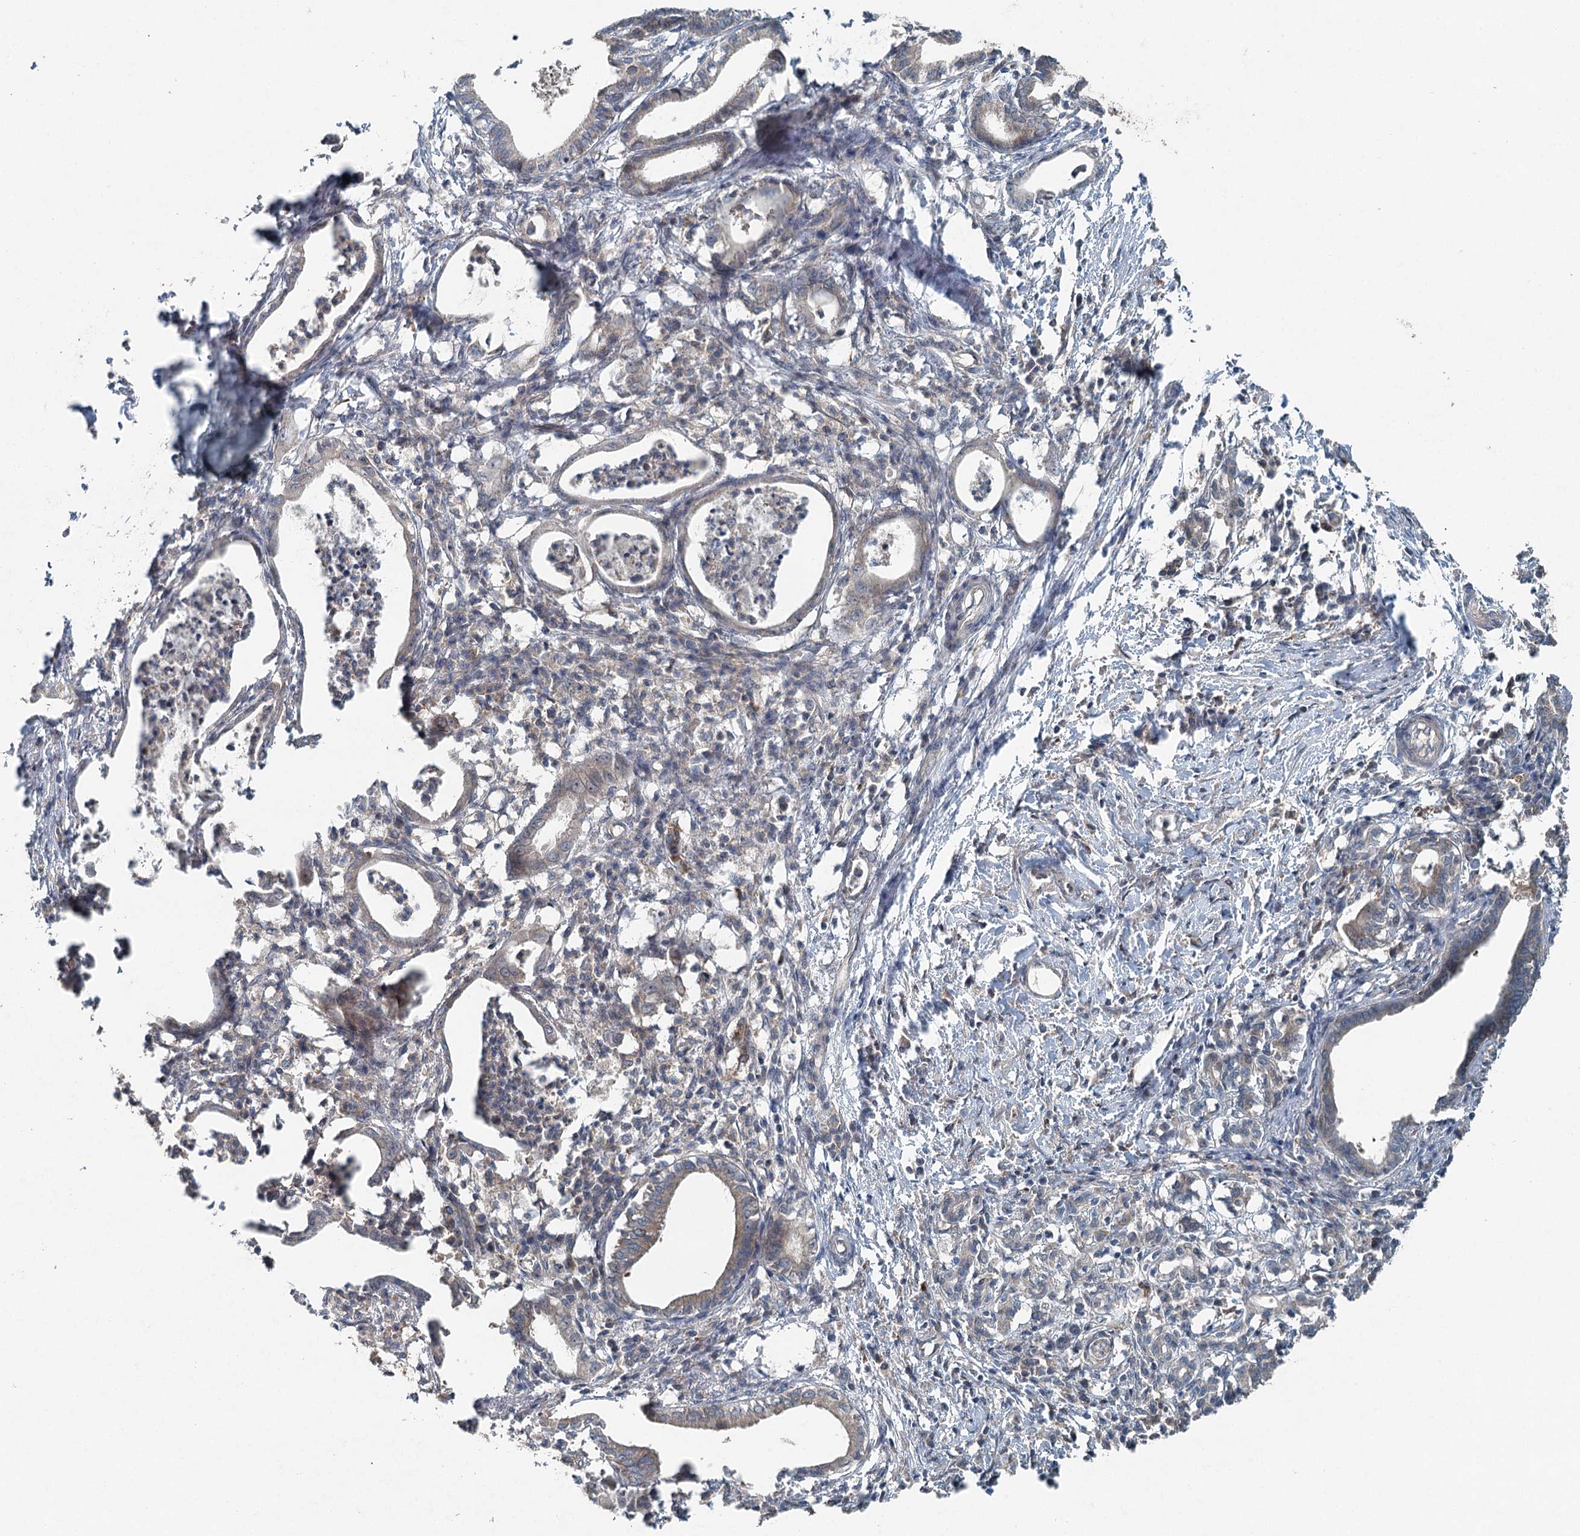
{"staining": {"intensity": "weak", "quantity": "25%-75%", "location": "cytoplasmic/membranous"}, "tissue": "pancreatic cancer", "cell_type": "Tumor cells", "image_type": "cancer", "snomed": [{"axis": "morphology", "description": "Adenocarcinoma, NOS"}, {"axis": "topography", "description": "Pancreas"}], "caption": "Immunohistochemical staining of human adenocarcinoma (pancreatic) displays low levels of weak cytoplasmic/membranous expression in about 25%-75% of tumor cells.", "gene": "SKIC3", "patient": {"sex": "female", "age": 55}}